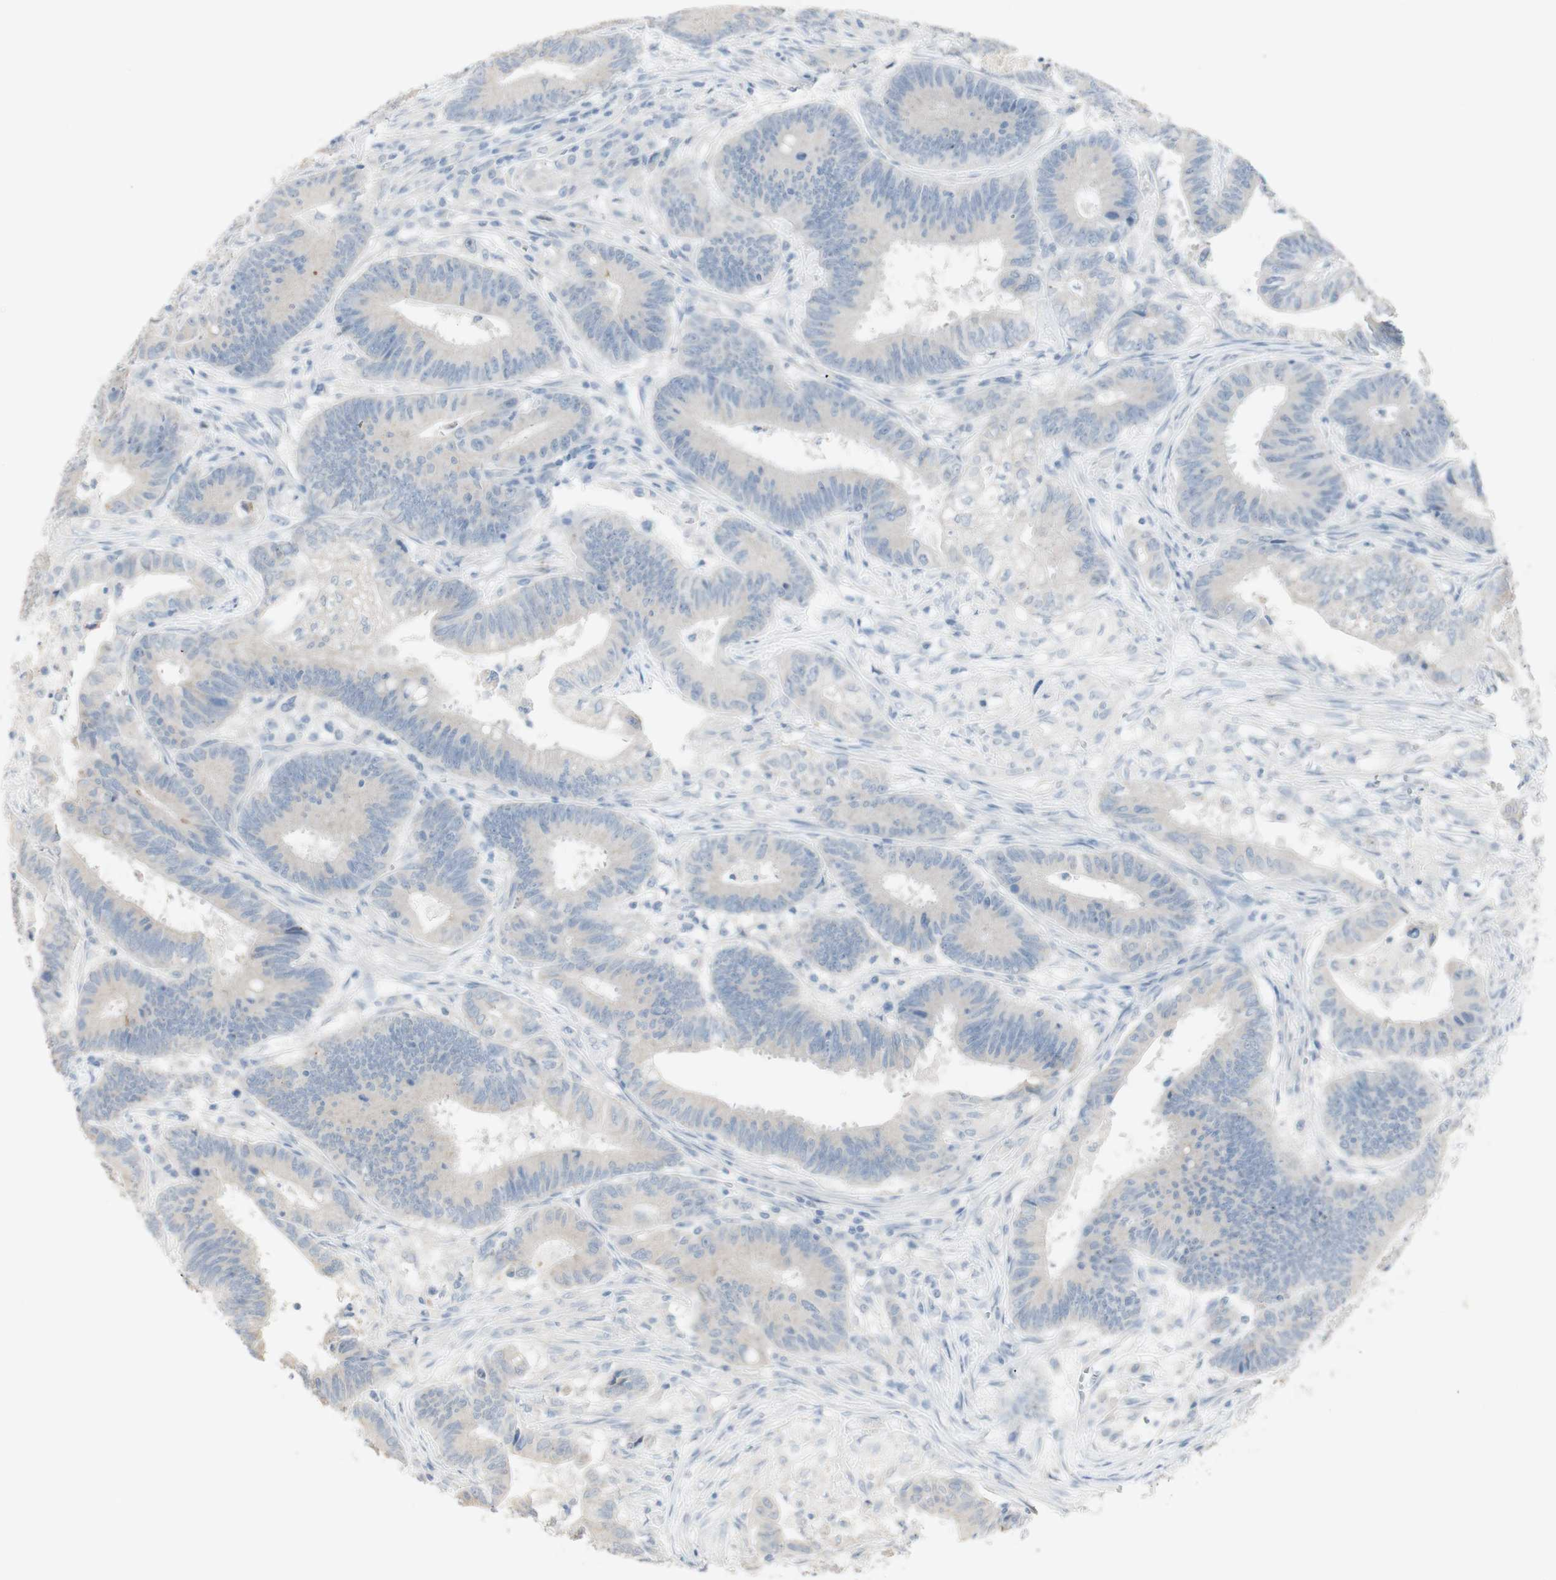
{"staining": {"intensity": "negative", "quantity": "none", "location": "none"}, "tissue": "colorectal cancer", "cell_type": "Tumor cells", "image_type": "cancer", "snomed": [{"axis": "morphology", "description": "Adenocarcinoma, NOS"}, {"axis": "topography", "description": "Colon"}], "caption": "Immunohistochemistry (IHC) micrograph of human adenocarcinoma (colorectal) stained for a protein (brown), which demonstrates no staining in tumor cells. Nuclei are stained in blue.", "gene": "ART3", "patient": {"sex": "male", "age": 45}}